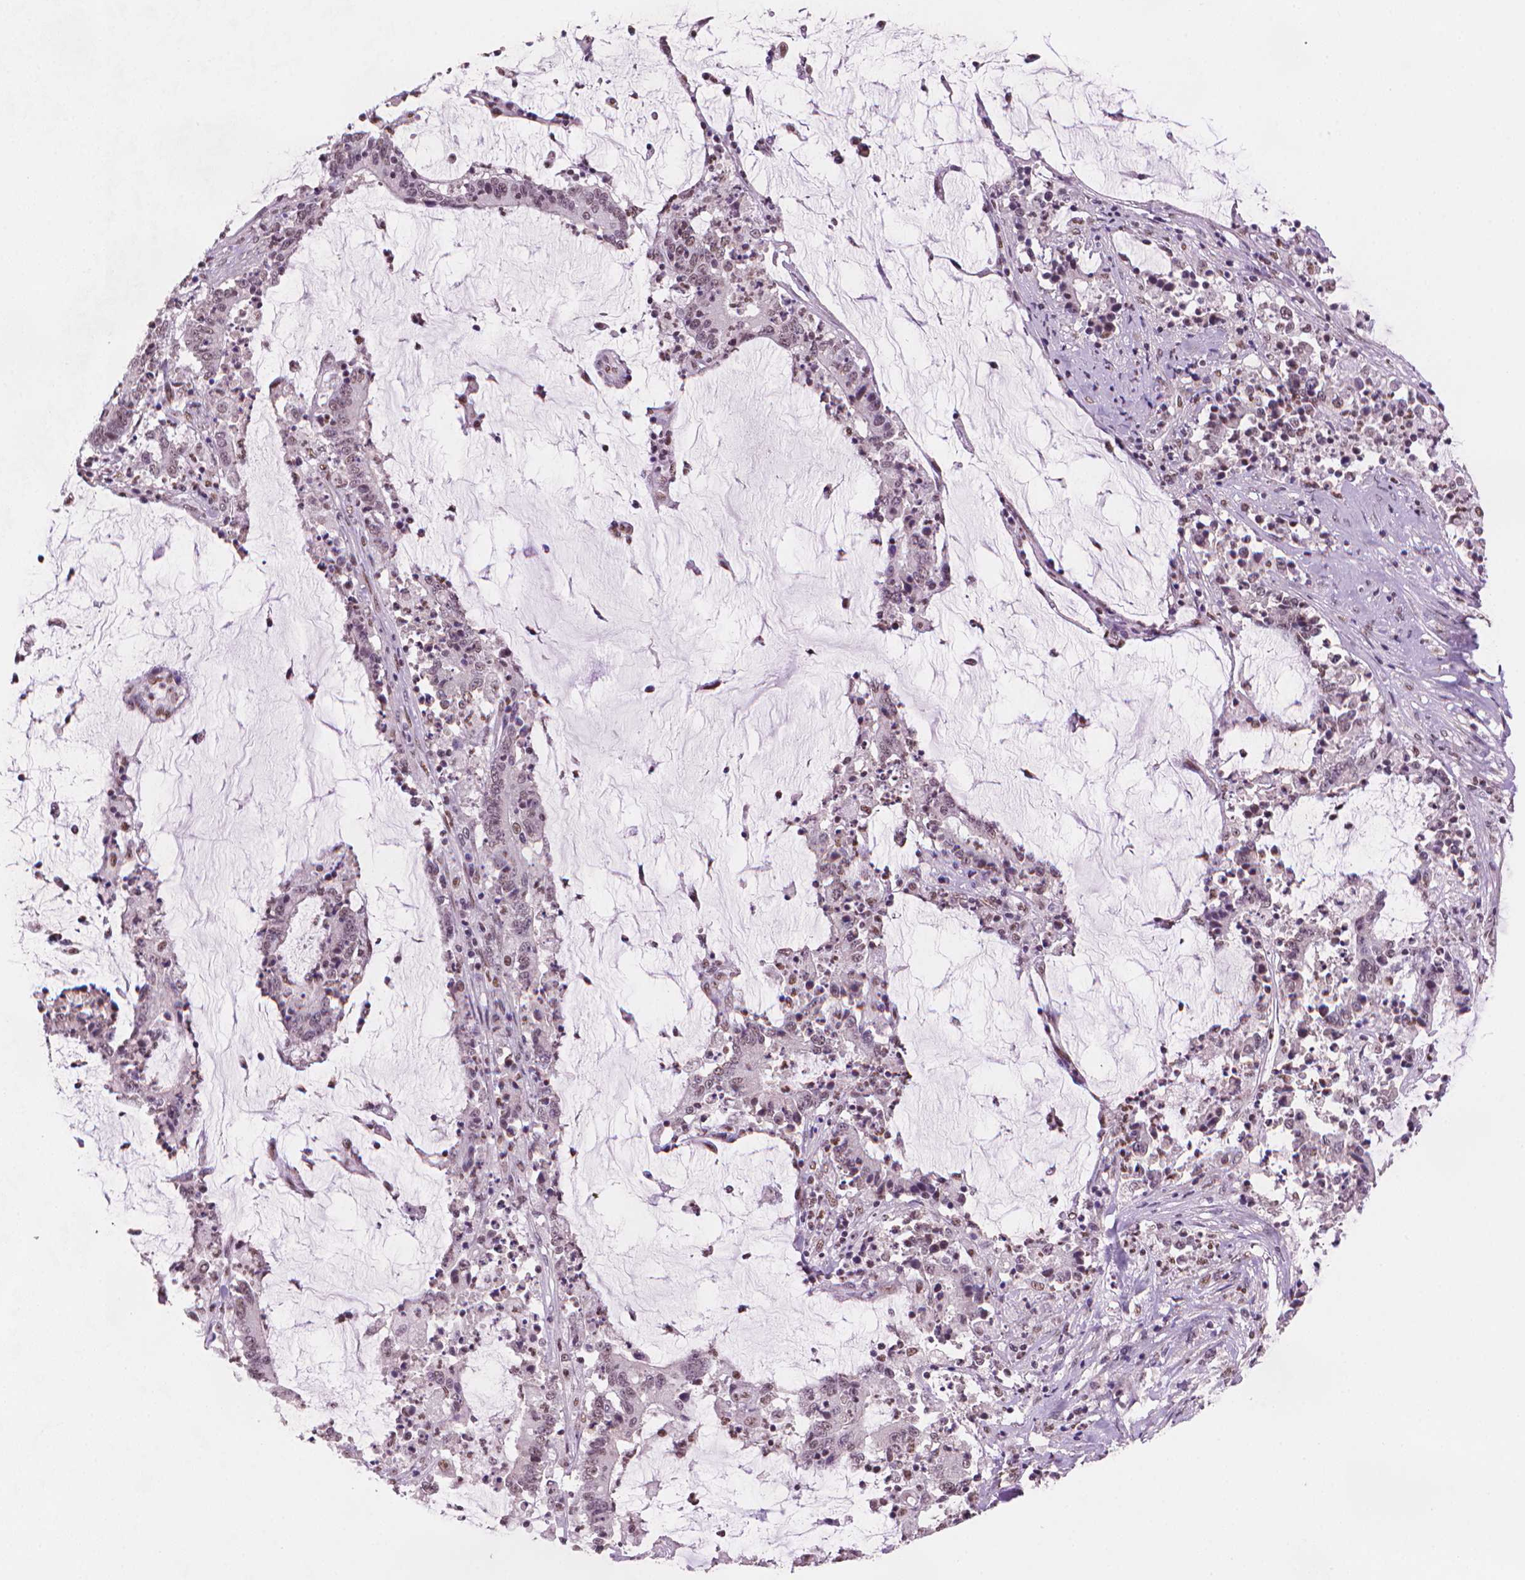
{"staining": {"intensity": "weak", "quantity": "25%-75%", "location": "nuclear"}, "tissue": "stomach cancer", "cell_type": "Tumor cells", "image_type": "cancer", "snomed": [{"axis": "morphology", "description": "Adenocarcinoma, NOS"}, {"axis": "topography", "description": "Stomach, upper"}], "caption": "Stomach adenocarcinoma stained with a brown dye reveals weak nuclear positive expression in about 25%-75% of tumor cells.", "gene": "UBN1", "patient": {"sex": "male", "age": 68}}